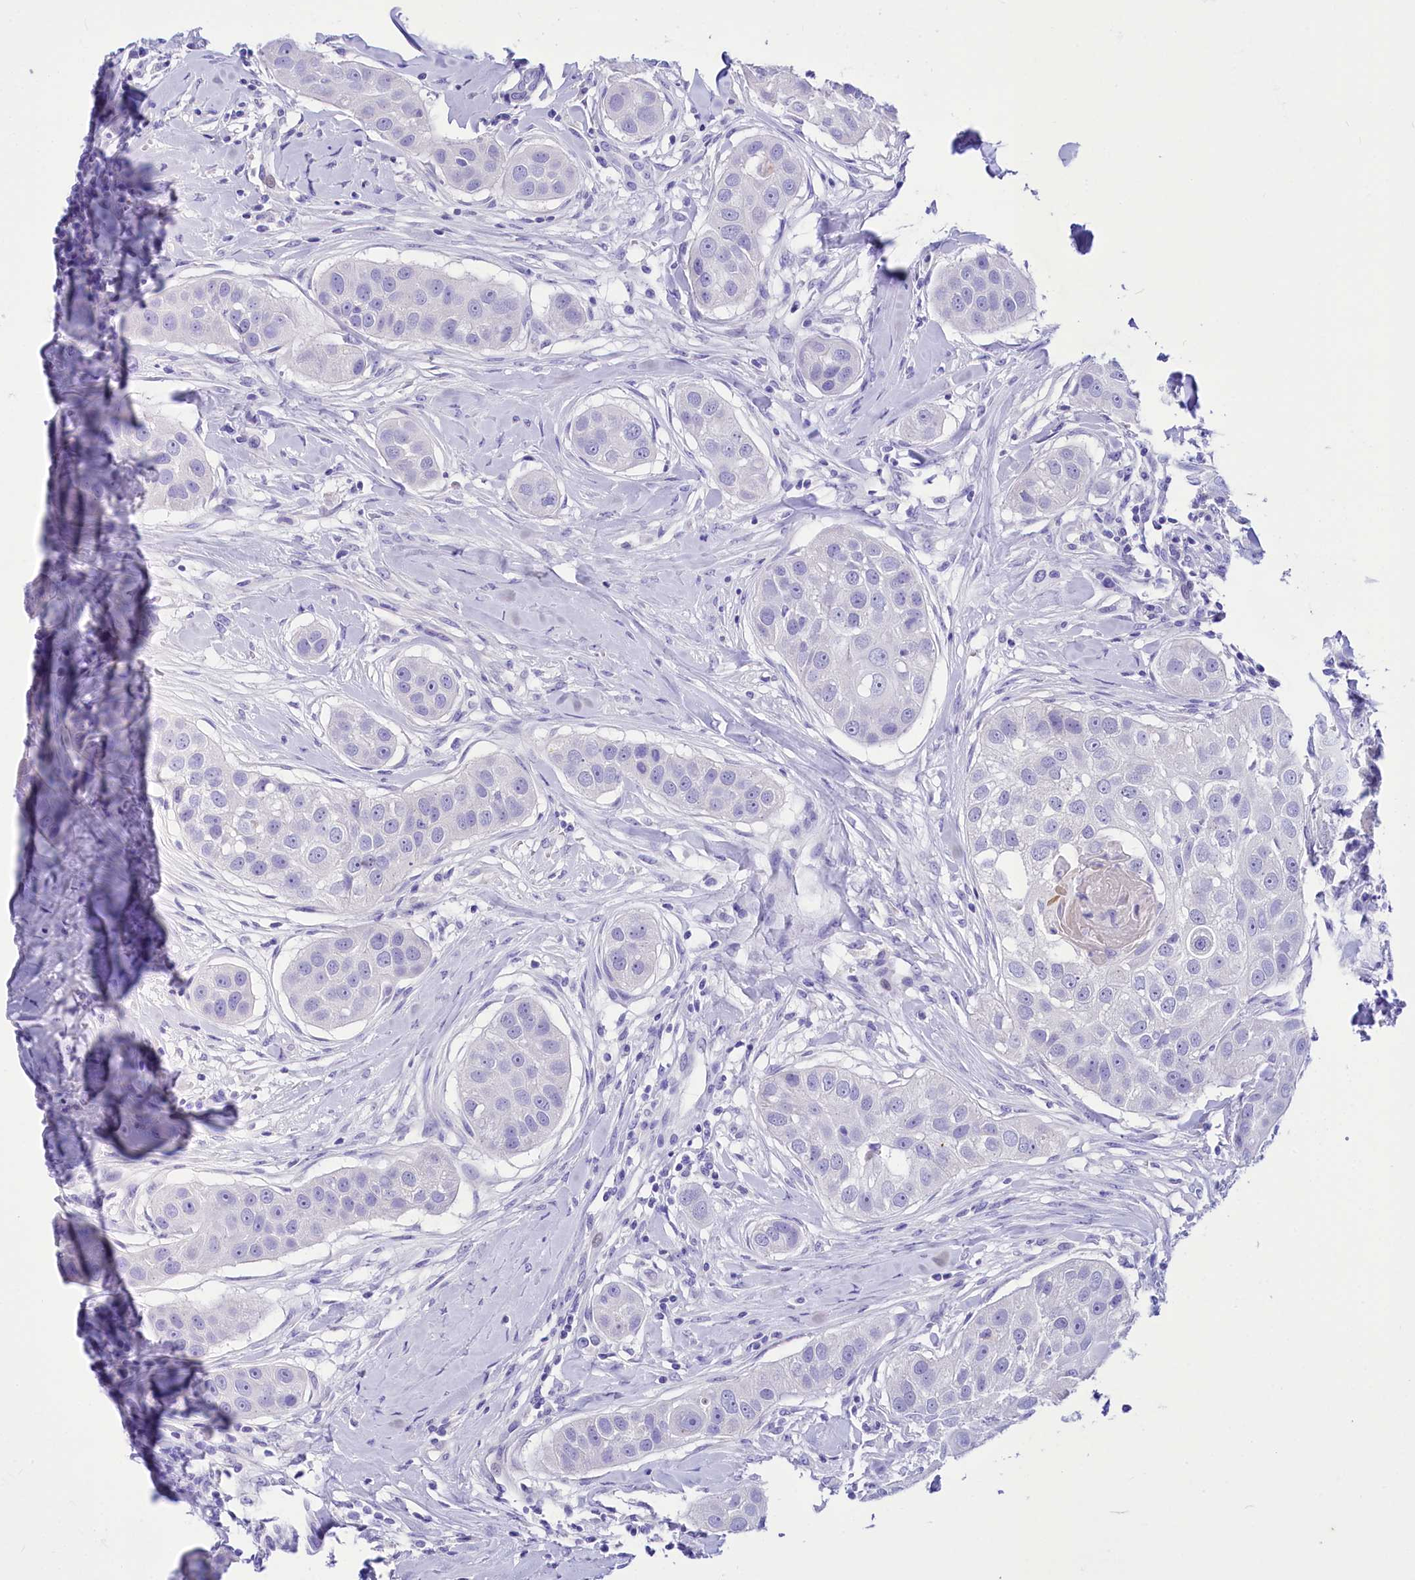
{"staining": {"intensity": "negative", "quantity": "none", "location": "none"}, "tissue": "head and neck cancer", "cell_type": "Tumor cells", "image_type": "cancer", "snomed": [{"axis": "morphology", "description": "Normal tissue, NOS"}, {"axis": "morphology", "description": "Squamous cell carcinoma, NOS"}, {"axis": "topography", "description": "Skeletal muscle"}, {"axis": "topography", "description": "Head-Neck"}], "caption": "Image shows no protein positivity in tumor cells of head and neck cancer (squamous cell carcinoma) tissue.", "gene": "TTC36", "patient": {"sex": "male", "age": 51}}